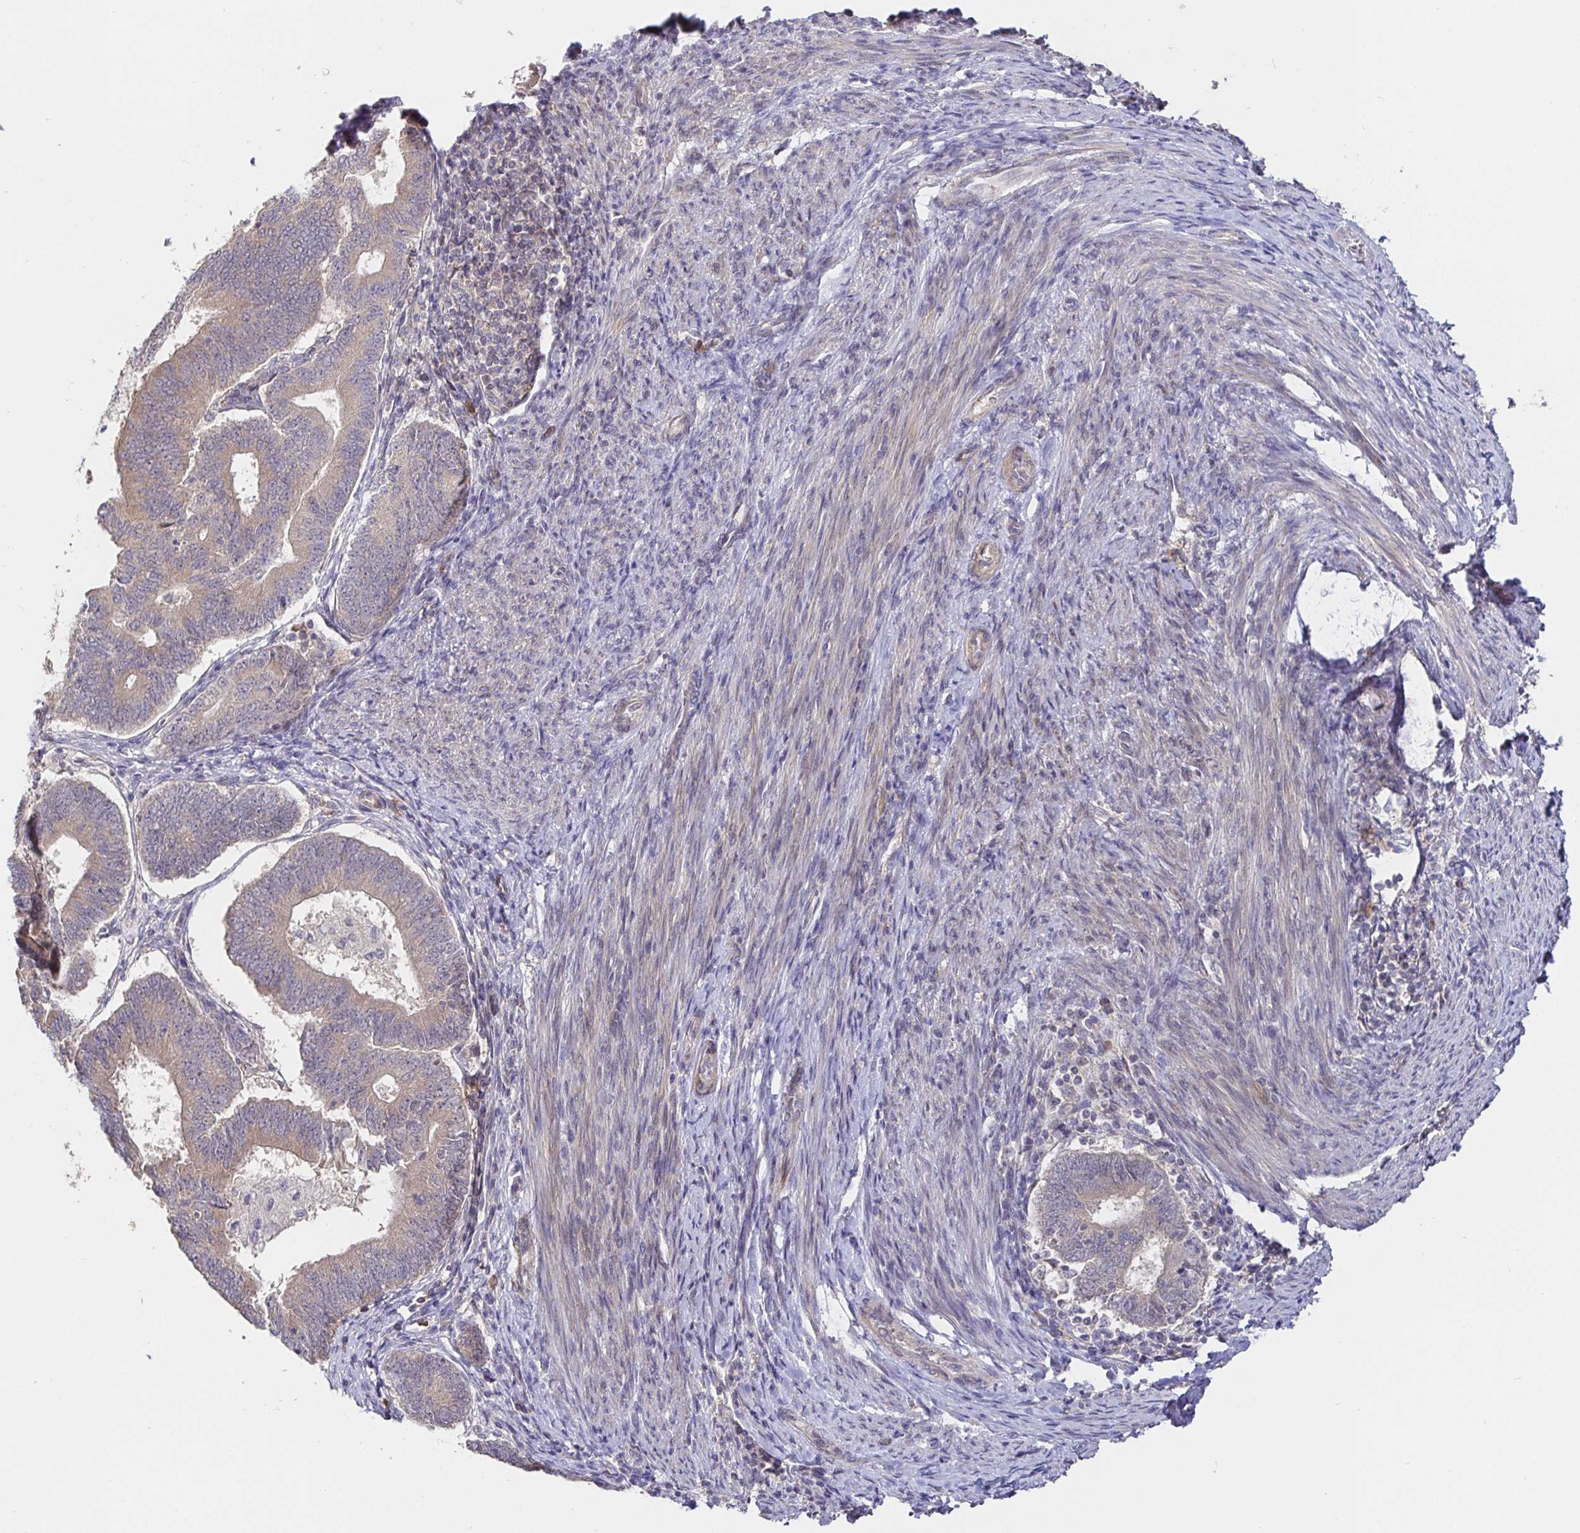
{"staining": {"intensity": "weak", "quantity": "25%-75%", "location": "cytoplasmic/membranous"}, "tissue": "endometrial cancer", "cell_type": "Tumor cells", "image_type": "cancer", "snomed": [{"axis": "morphology", "description": "Adenocarcinoma, NOS"}, {"axis": "topography", "description": "Endometrium"}], "caption": "Endometrial adenocarcinoma stained for a protein (brown) reveals weak cytoplasmic/membranous positive positivity in about 25%-75% of tumor cells.", "gene": "ZDHHC11", "patient": {"sex": "female", "age": 70}}